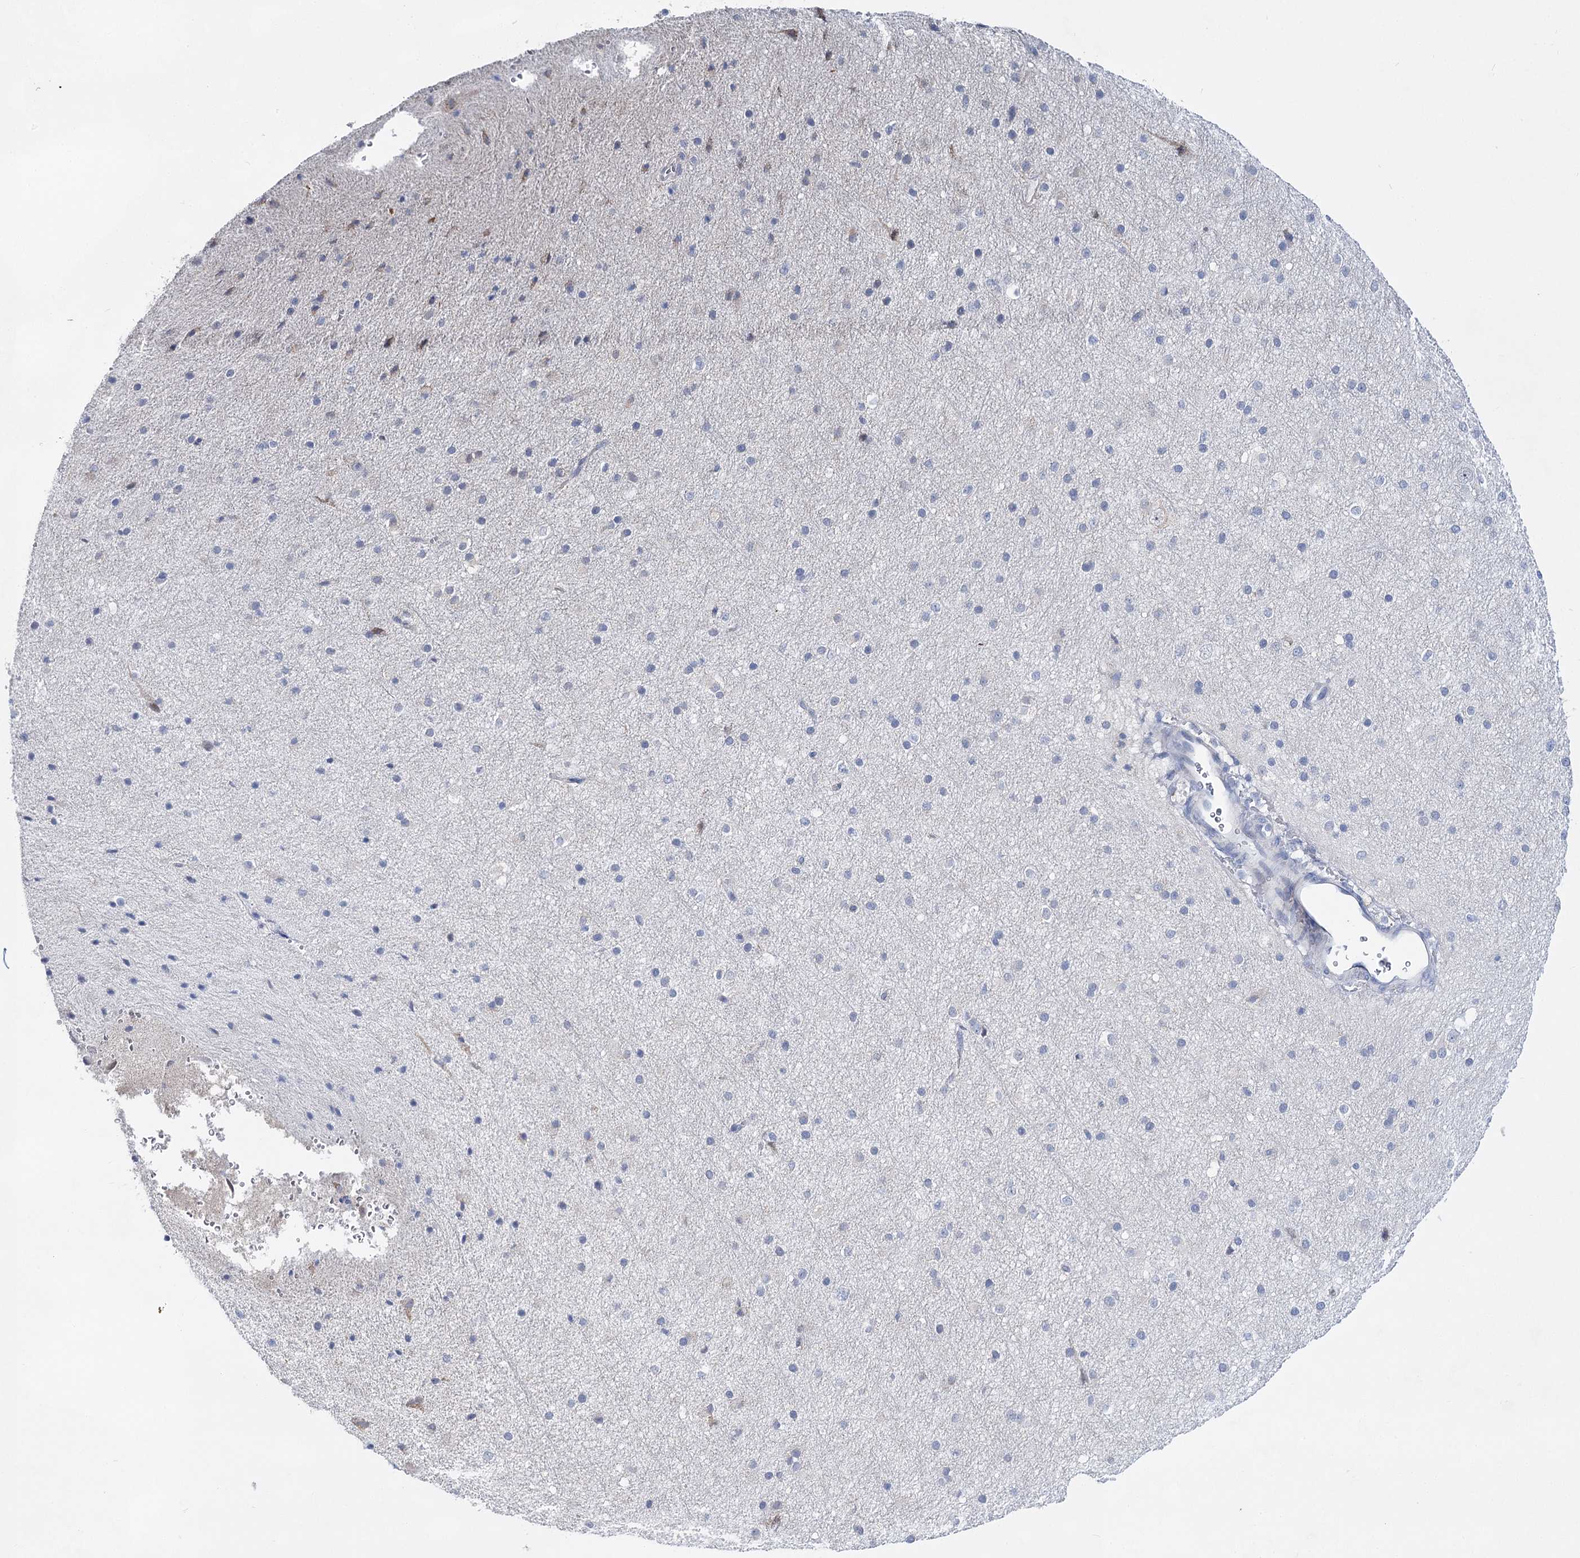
{"staining": {"intensity": "negative", "quantity": "none", "location": "none"}, "tissue": "cerebral cortex", "cell_type": "Endothelial cells", "image_type": "normal", "snomed": [{"axis": "morphology", "description": "Normal tissue, NOS"}, {"axis": "morphology", "description": "Developmental malformation"}, {"axis": "topography", "description": "Cerebral cortex"}], "caption": "Protein analysis of unremarkable cerebral cortex shows no significant expression in endothelial cells.", "gene": "BPHL", "patient": {"sex": "female", "age": 30}}